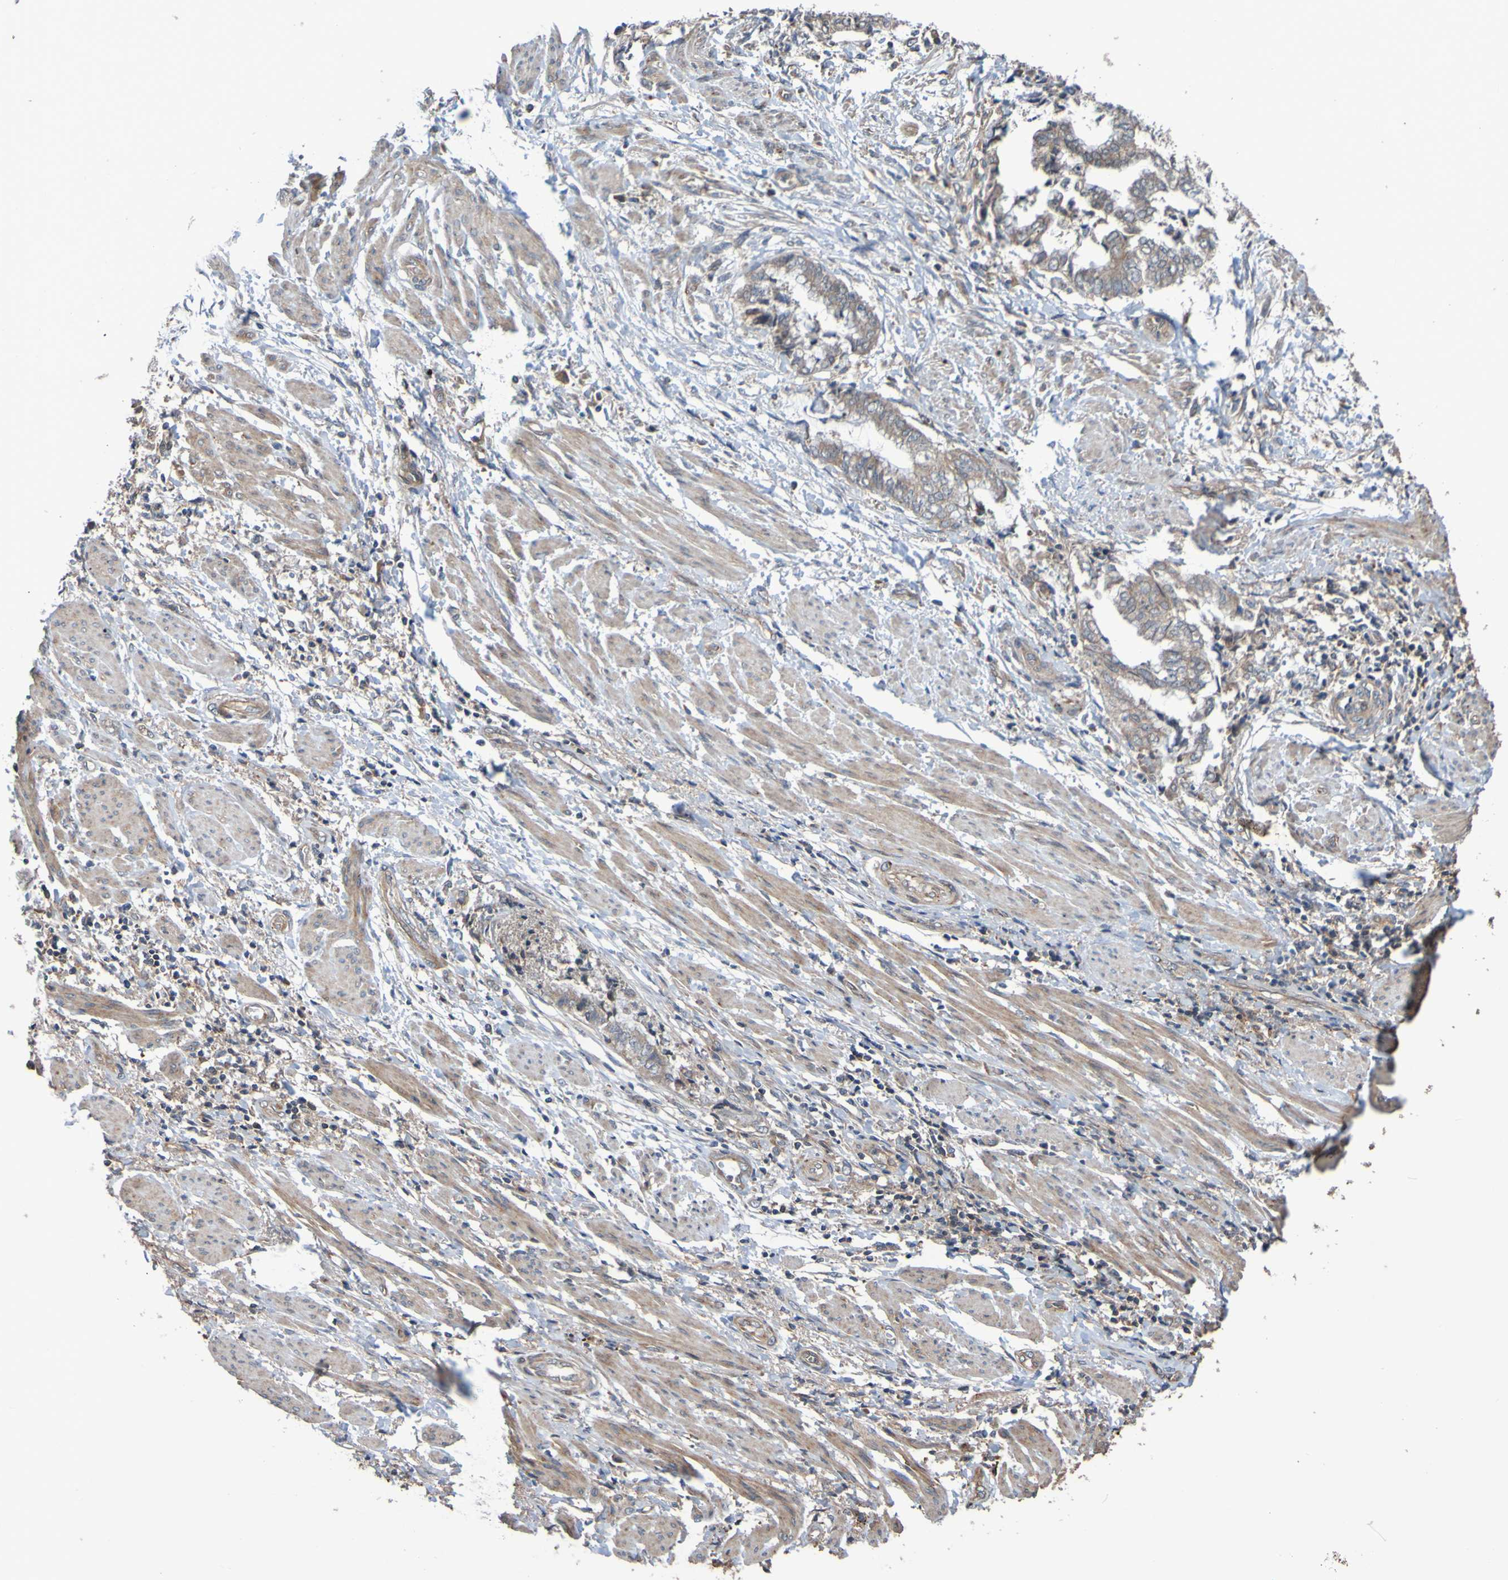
{"staining": {"intensity": "weak", "quantity": ">75%", "location": "cytoplasmic/membranous"}, "tissue": "endometrial cancer", "cell_type": "Tumor cells", "image_type": "cancer", "snomed": [{"axis": "morphology", "description": "Necrosis, NOS"}, {"axis": "morphology", "description": "Adenocarcinoma, NOS"}, {"axis": "topography", "description": "Endometrium"}], "caption": "Protein analysis of endometrial adenocarcinoma tissue displays weak cytoplasmic/membranous positivity in approximately >75% of tumor cells. The protein of interest is shown in brown color, while the nuclei are stained blue.", "gene": "UCN", "patient": {"sex": "female", "age": 79}}